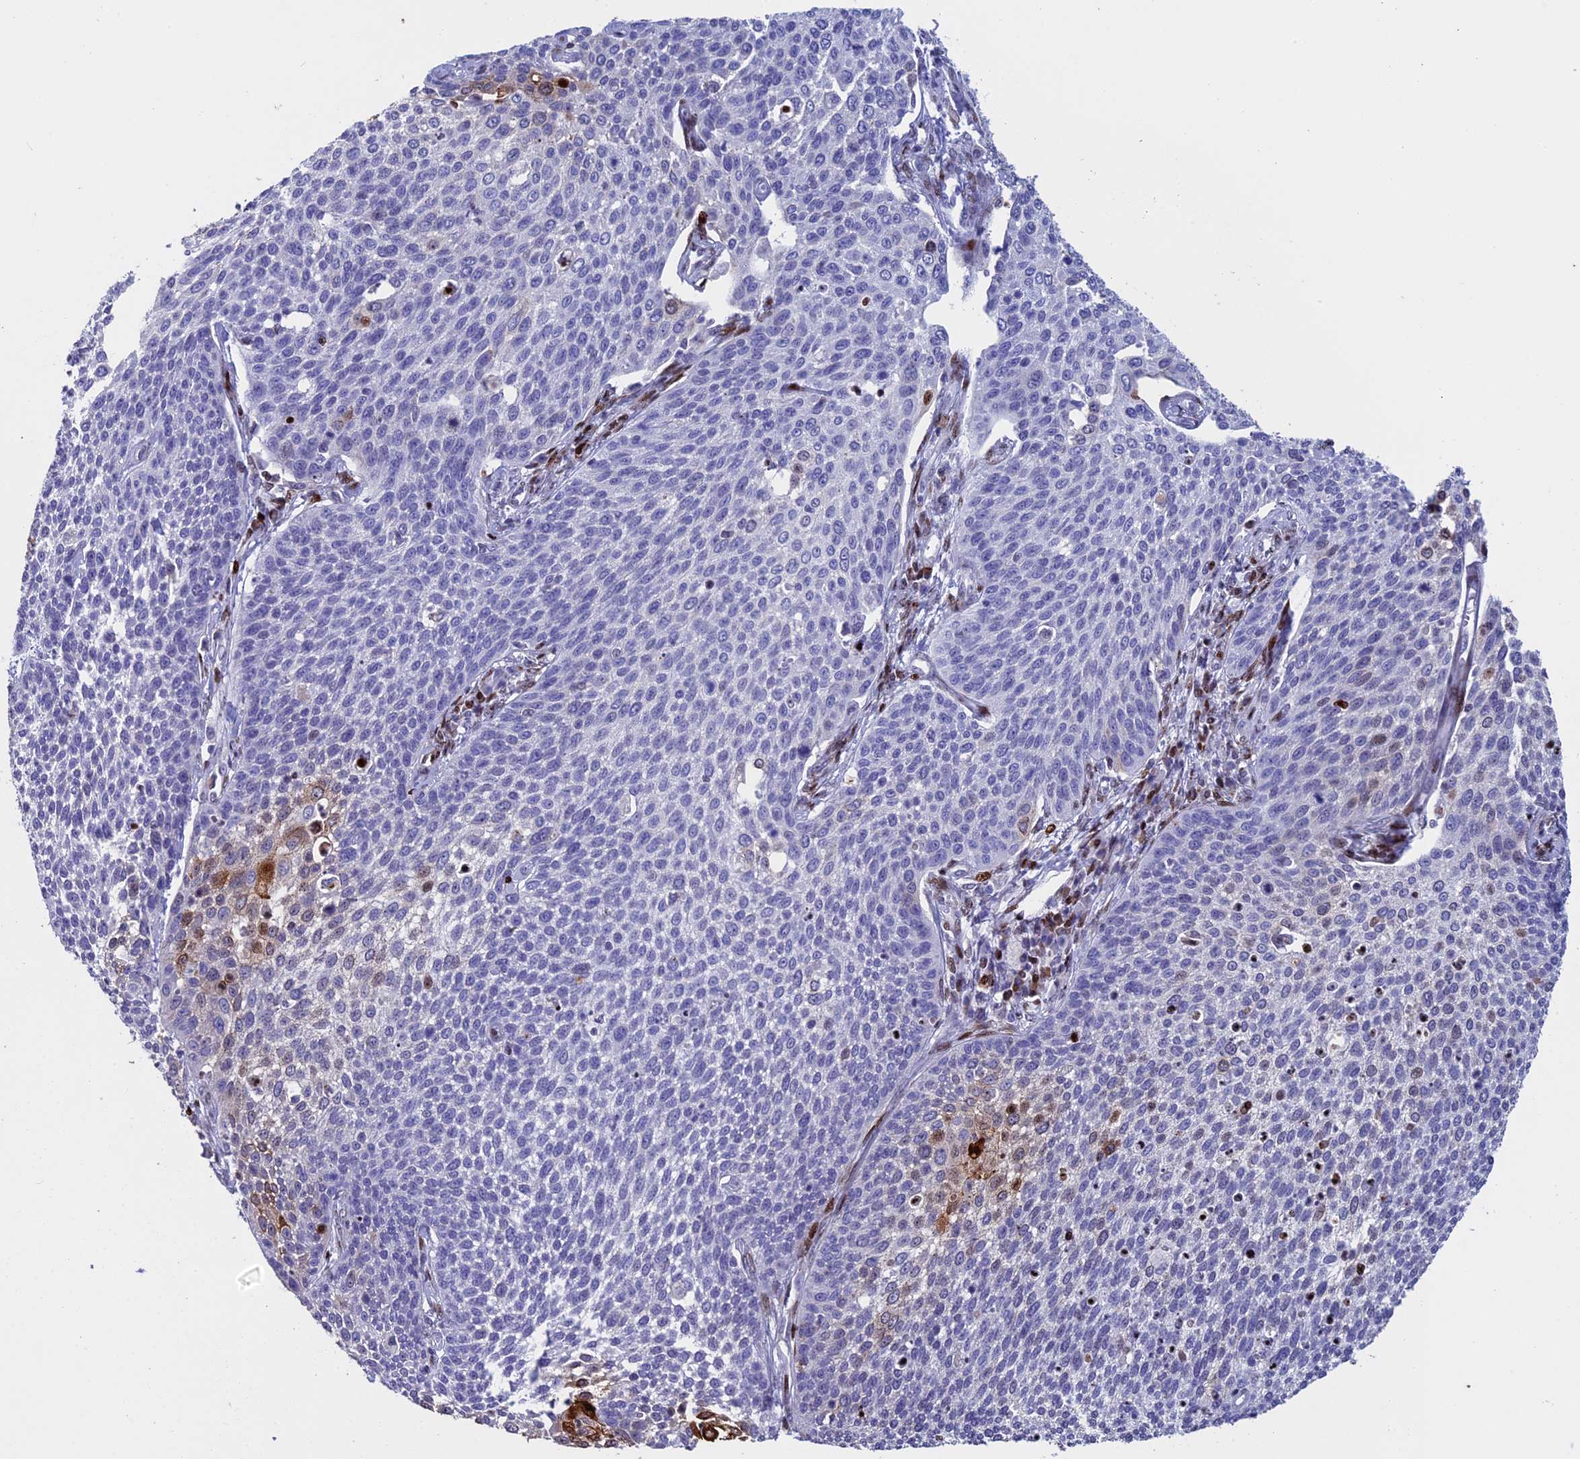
{"staining": {"intensity": "strong", "quantity": "<25%", "location": "cytoplasmic/membranous,nuclear"}, "tissue": "cervical cancer", "cell_type": "Tumor cells", "image_type": "cancer", "snomed": [{"axis": "morphology", "description": "Squamous cell carcinoma, NOS"}, {"axis": "topography", "description": "Cervix"}], "caption": "Immunohistochemical staining of human cervical cancer demonstrates medium levels of strong cytoplasmic/membranous and nuclear positivity in about <25% of tumor cells.", "gene": "BTBD3", "patient": {"sex": "female", "age": 34}}